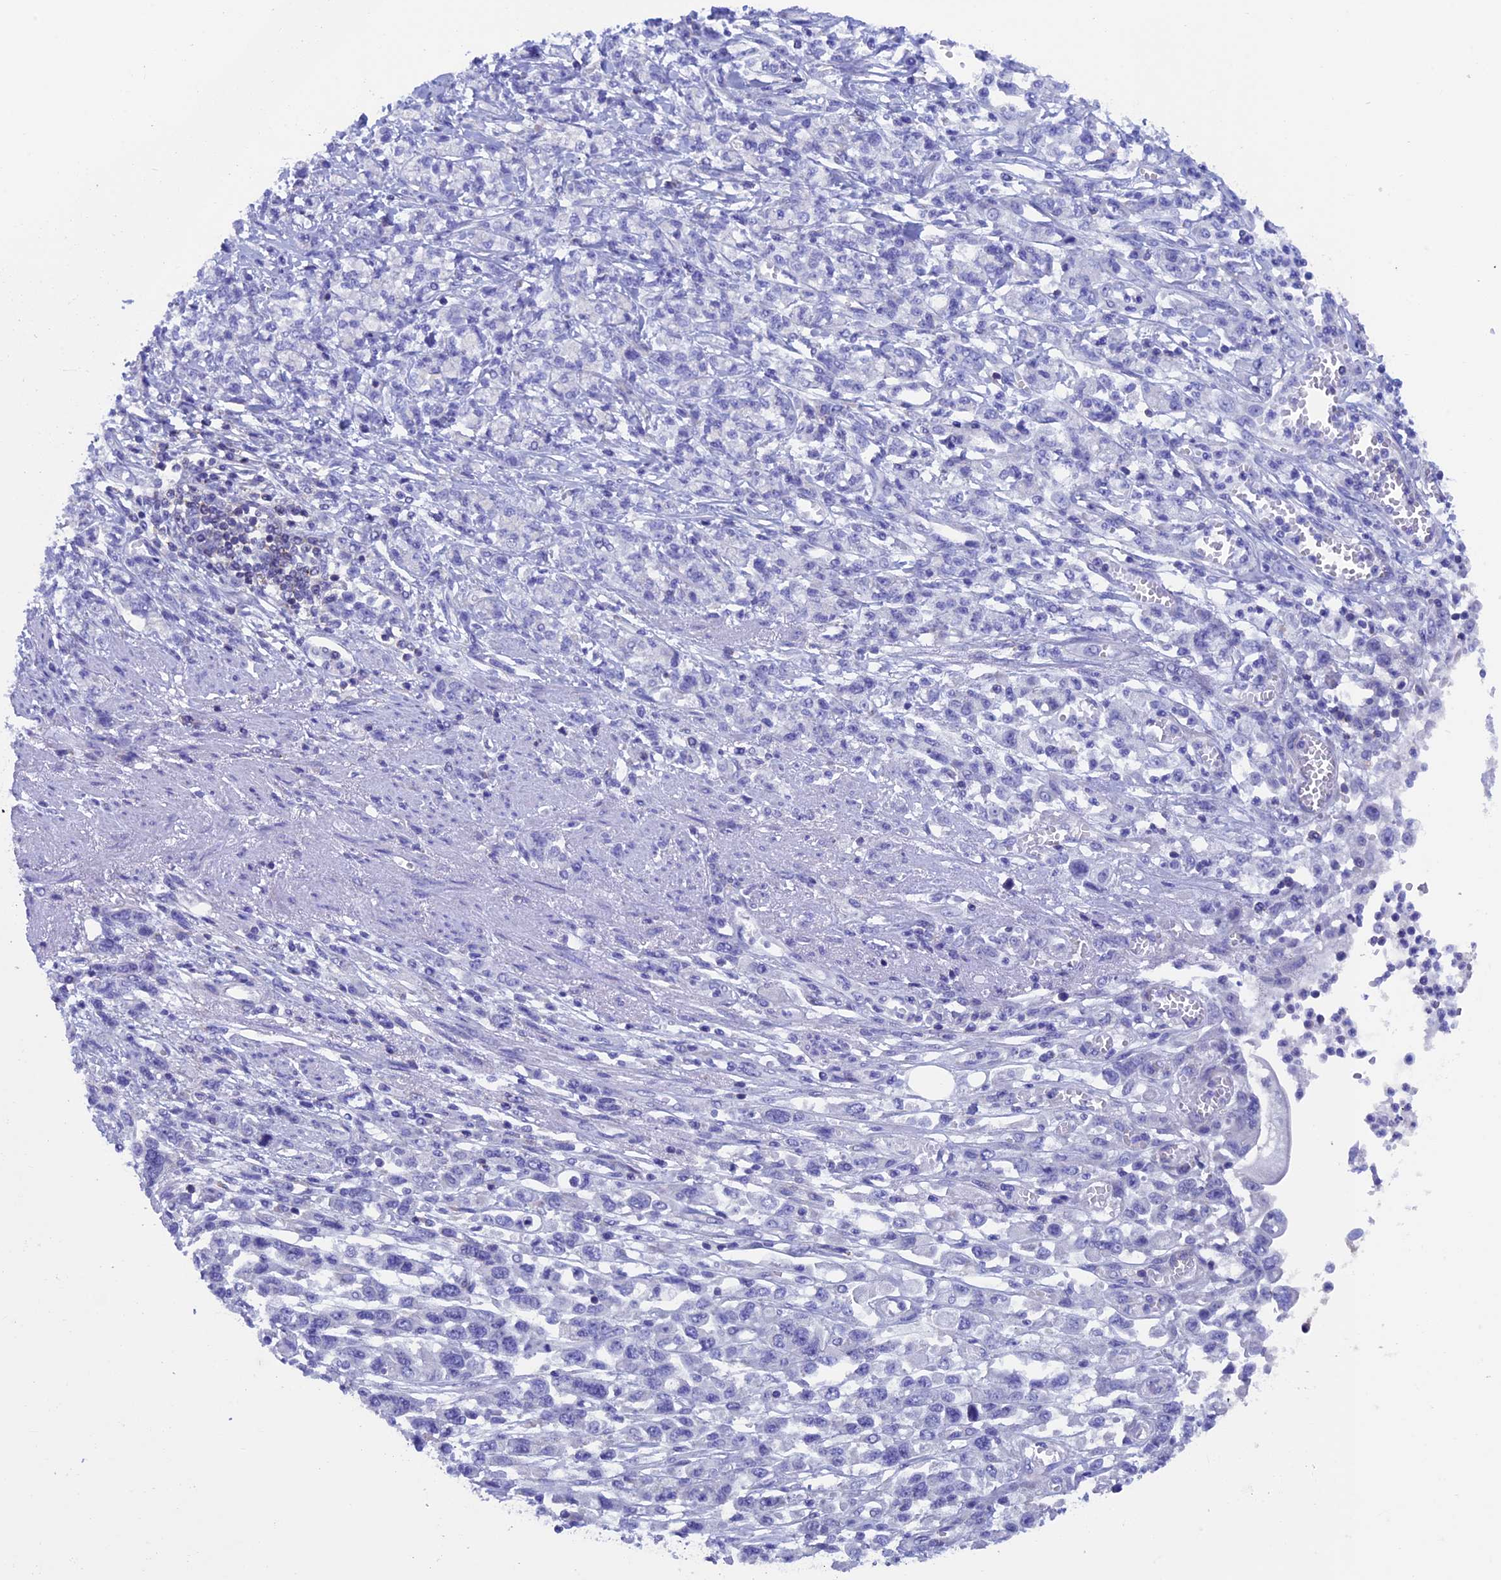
{"staining": {"intensity": "negative", "quantity": "none", "location": "none"}, "tissue": "stomach cancer", "cell_type": "Tumor cells", "image_type": "cancer", "snomed": [{"axis": "morphology", "description": "Adenocarcinoma, NOS"}, {"axis": "topography", "description": "Stomach"}], "caption": "DAB (3,3'-diaminobenzidine) immunohistochemical staining of stomach cancer (adenocarcinoma) displays no significant staining in tumor cells. (DAB (3,3'-diaminobenzidine) immunohistochemistry (IHC), high magnification).", "gene": "SEPTIN1", "patient": {"sex": "female", "age": 76}}